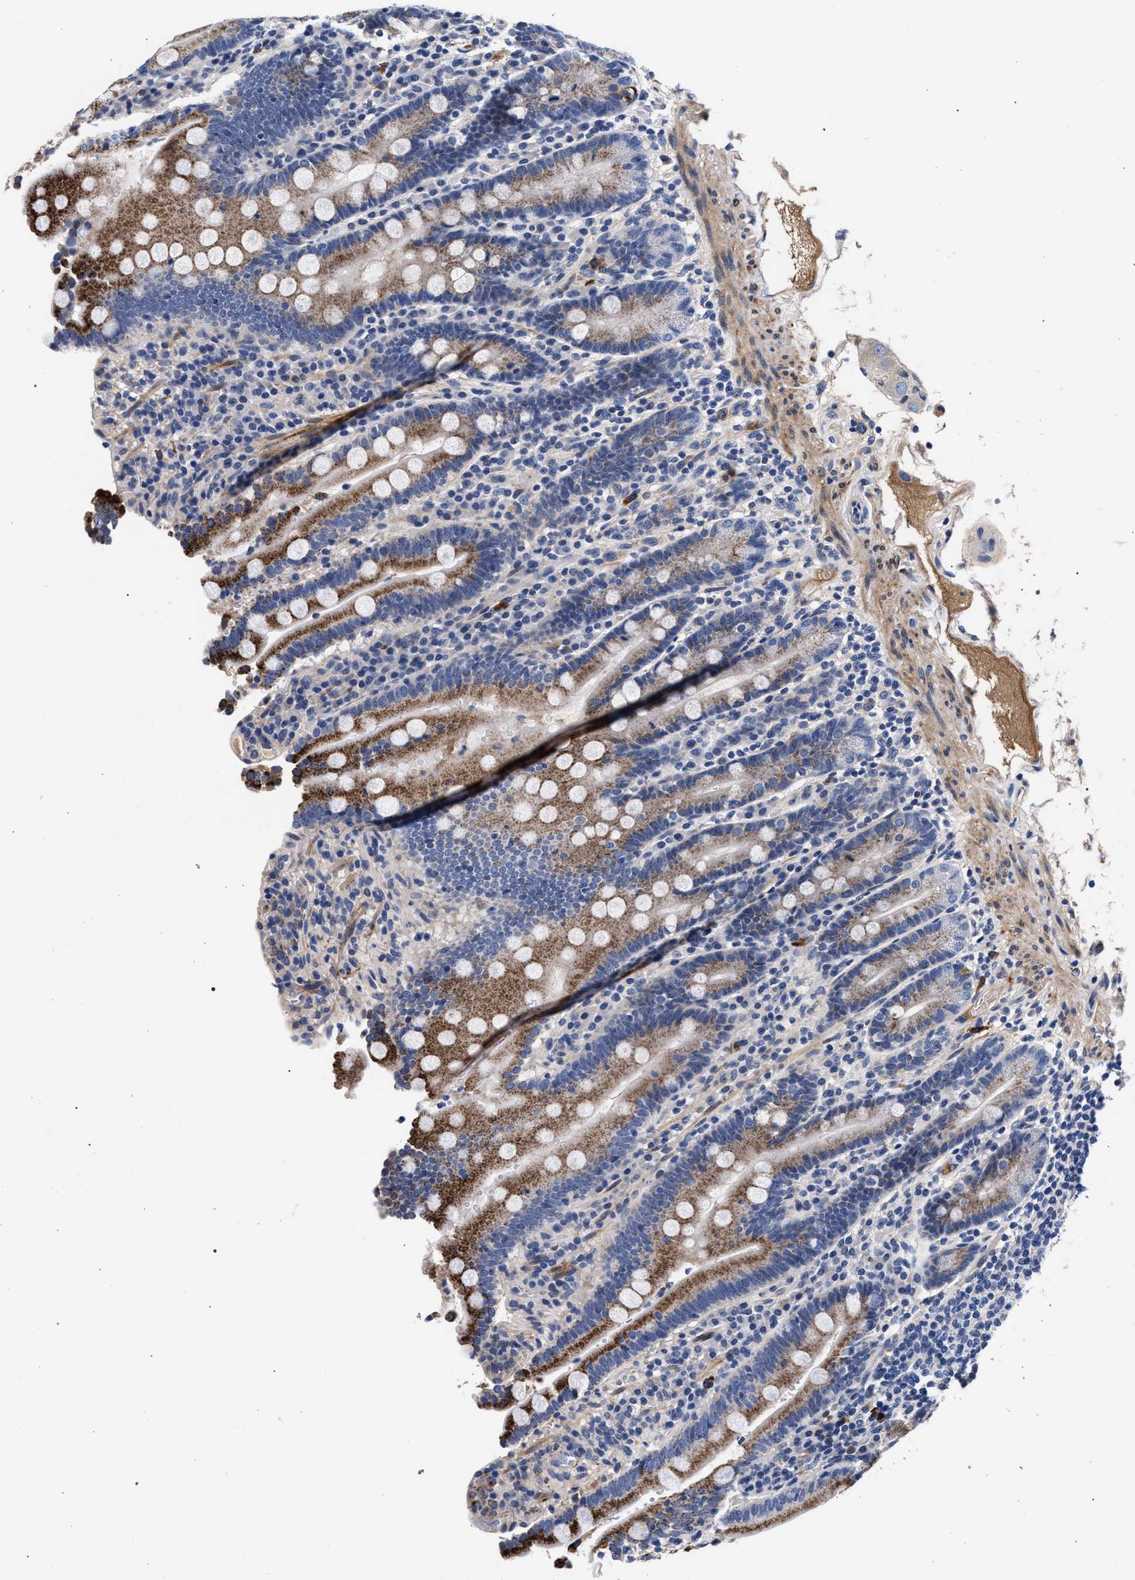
{"staining": {"intensity": "strong", "quantity": "25%-75%", "location": "cytoplasmic/membranous"}, "tissue": "duodenum", "cell_type": "Glandular cells", "image_type": "normal", "snomed": [{"axis": "morphology", "description": "Normal tissue, NOS"}, {"axis": "topography", "description": "Small intestine, NOS"}], "caption": "Immunohistochemical staining of normal human duodenum shows high levels of strong cytoplasmic/membranous staining in about 25%-75% of glandular cells. The staining is performed using DAB brown chromogen to label protein expression. The nuclei are counter-stained blue using hematoxylin.", "gene": "ACOX1", "patient": {"sex": "female", "age": 71}}